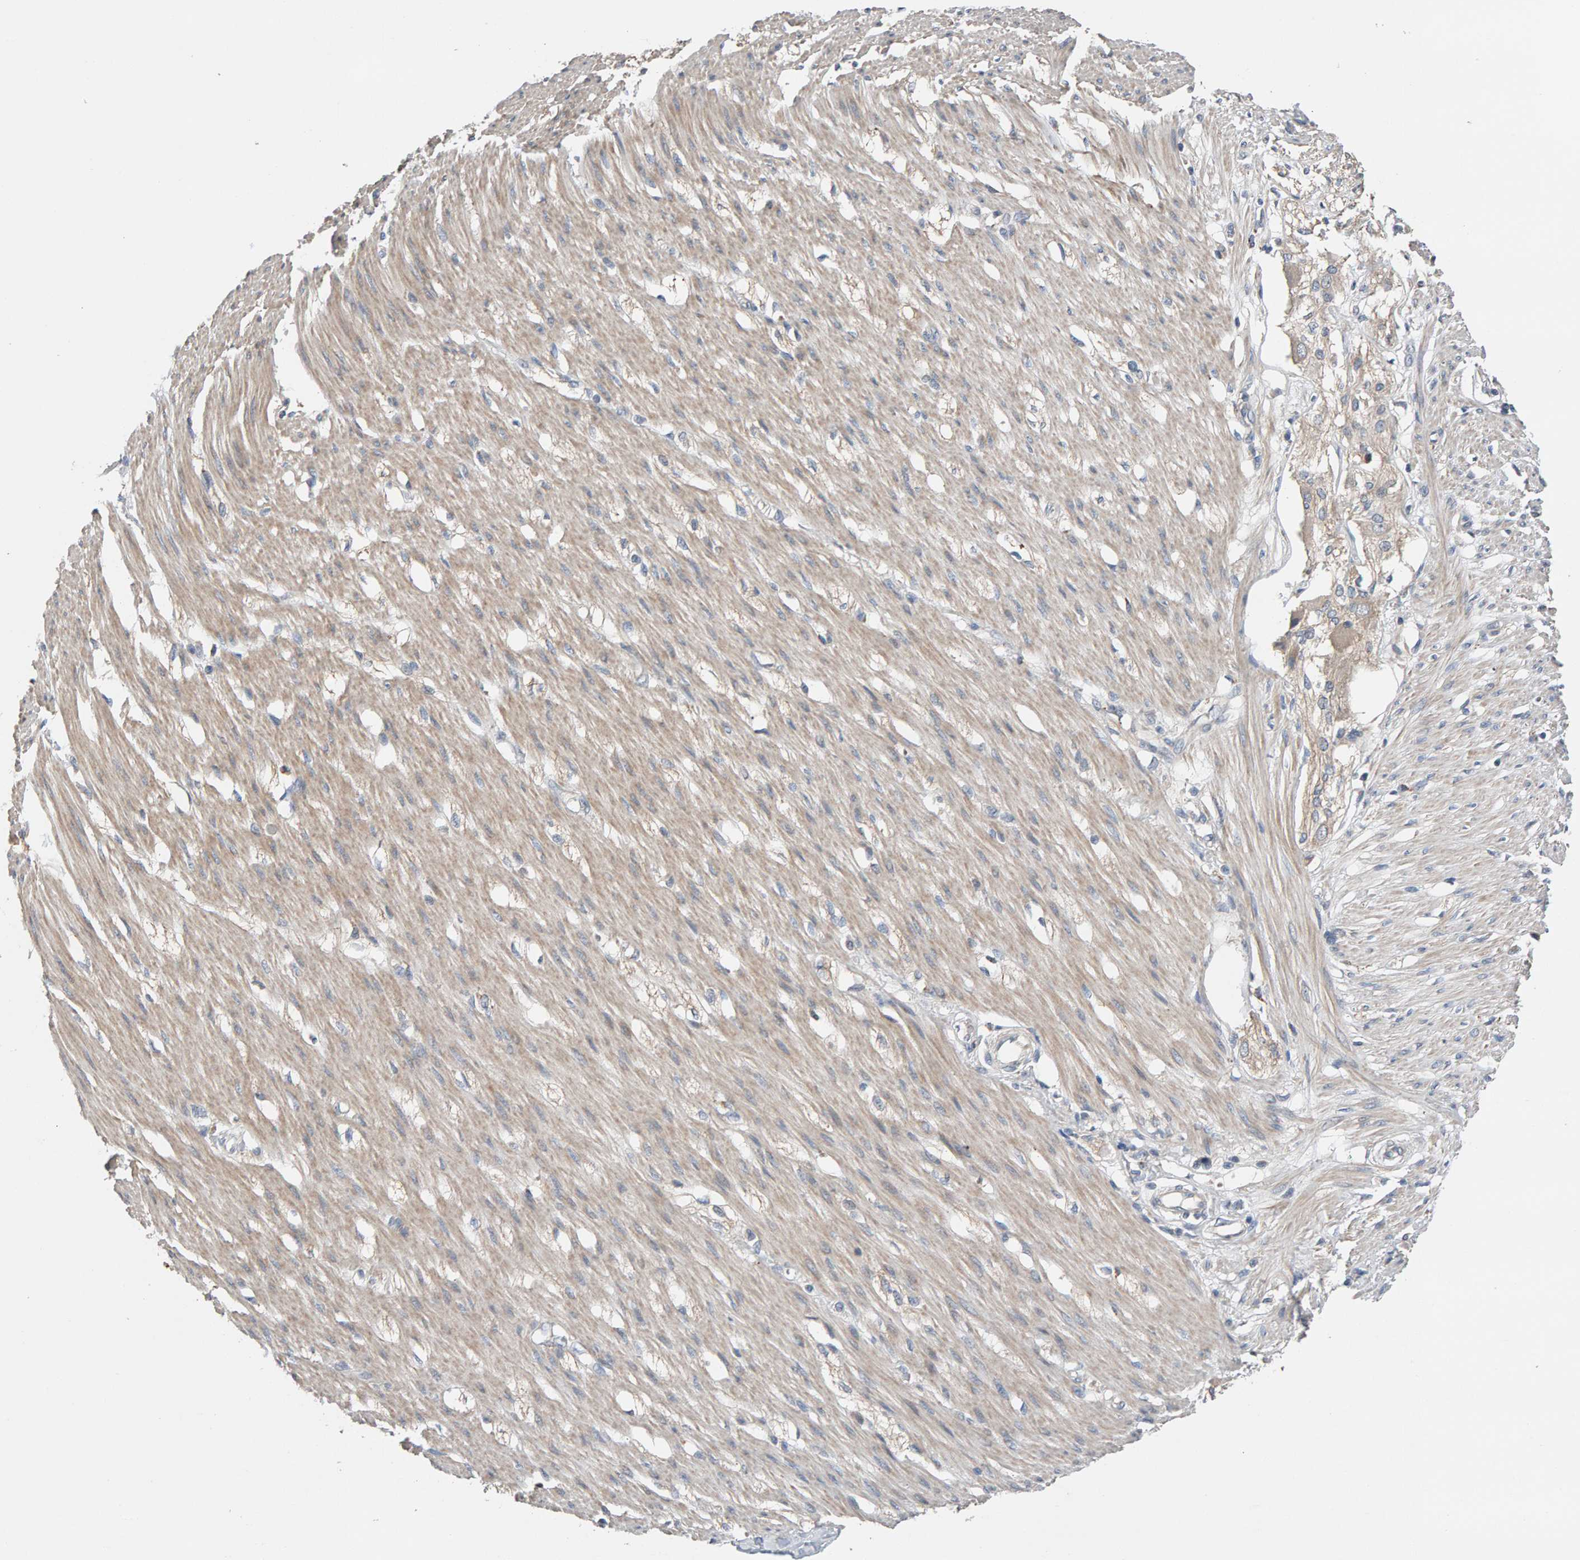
{"staining": {"intensity": "weak", "quantity": "25%-75%", "location": "cytoplasmic/membranous"}, "tissue": "smooth muscle", "cell_type": "Smooth muscle cells", "image_type": "normal", "snomed": [{"axis": "morphology", "description": "Normal tissue, NOS"}, {"axis": "morphology", "description": "Adenocarcinoma, NOS"}, {"axis": "topography", "description": "Smooth muscle"}, {"axis": "topography", "description": "Colon"}], "caption": "Normal smooth muscle was stained to show a protein in brown. There is low levels of weak cytoplasmic/membranous positivity in approximately 25%-75% of smooth muscle cells. (DAB = brown stain, brightfield microscopy at high magnification).", "gene": "IPPK", "patient": {"sex": "male", "age": 14}}